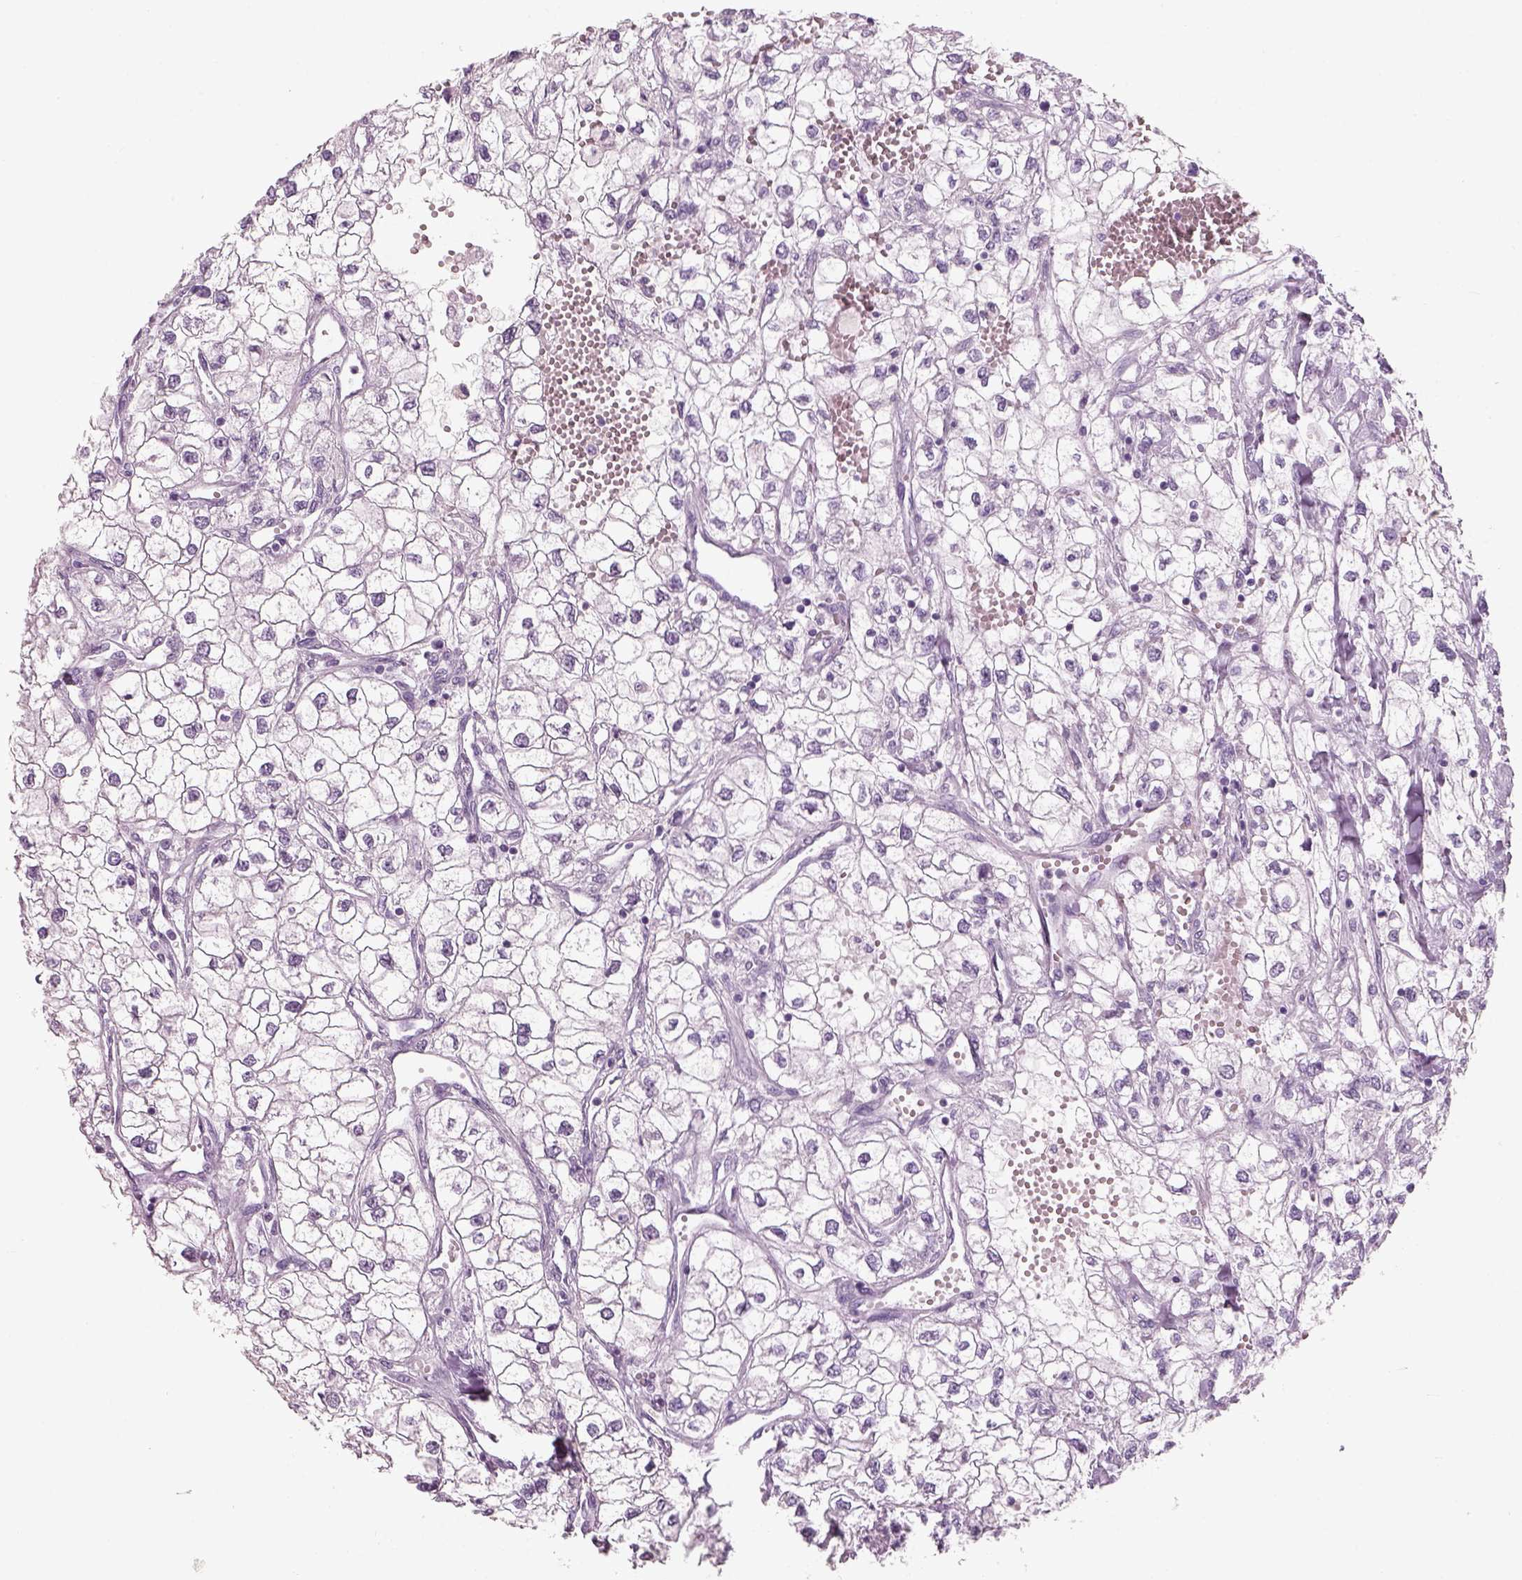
{"staining": {"intensity": "negative", "quantity": "none", "location": "none"}, "tissue": "renal cancer", "cell_type": "Tumor cells", "image_type": "cancer", "snomed": [{"axis": "morphology", "description": "Adenocarcinoma, NOS"}, {"axis": "topography", "description": "Kidney"}], "caption": "IHC of human adenocarcinoma (renal) shows no staining in tumor cells. Nuclei are stained in blue.", "gene": "SLC6A2", "patient": {"sex": "male", "age": 59}}